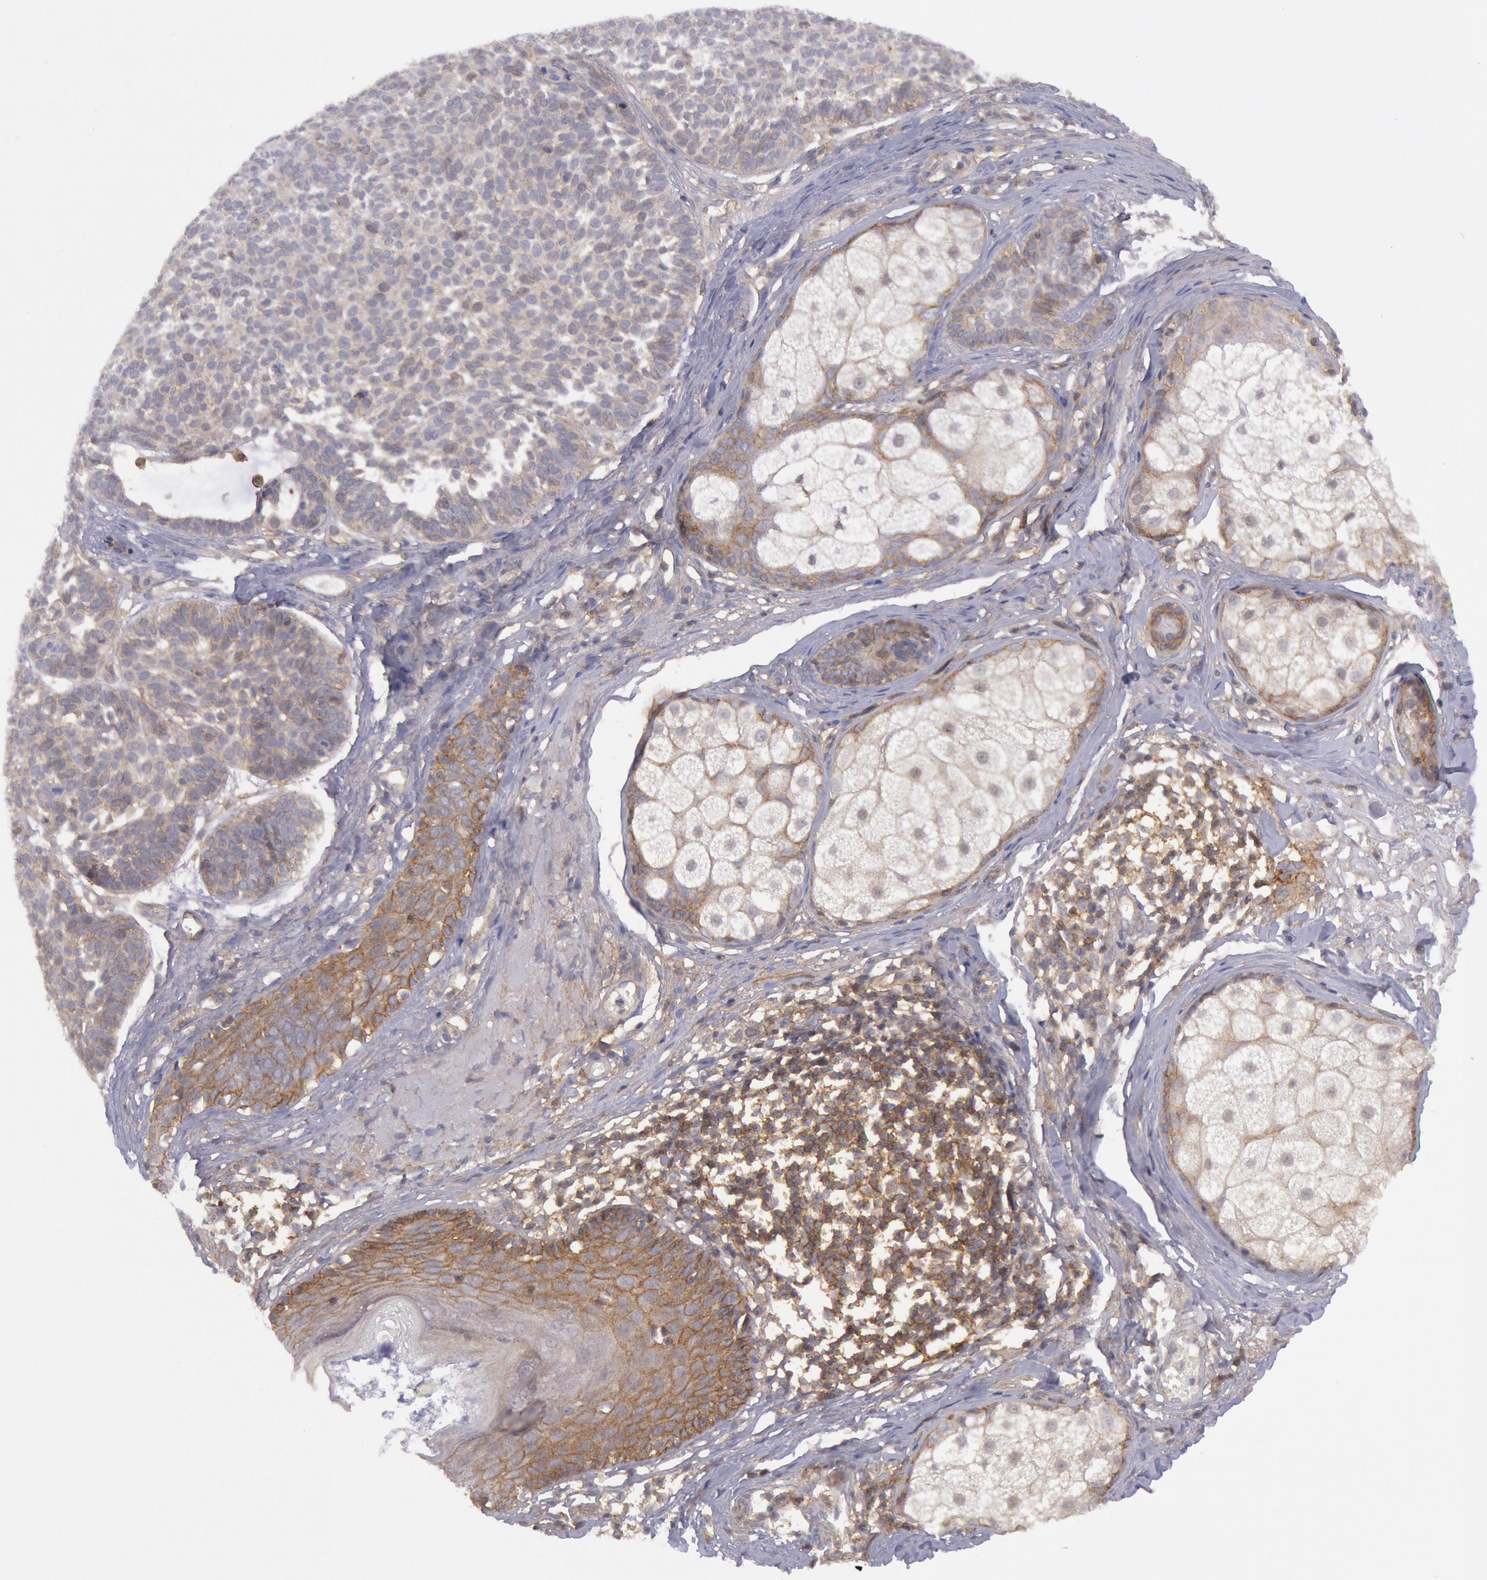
{"staining": {"intensity": "weak", "quantity": "25%-75%", "location": "cytoplasmic/membranous"}, "tissue": "skin cancer", "cell_type": "Tumor cells", "image_type": "cancer", "snomed": [{"axis": "morphology", "description": "Basal cell carcinoma"}, {"axis": "topography", "description": "Skin"}], "caption": "Skin cancer (basal cell carcinoma) stained for a protein displays weak cytoplasmic/membranous positivity in tumor cells.", "gene": "STX4", "patient": {"sex": "male", "age": 63}}